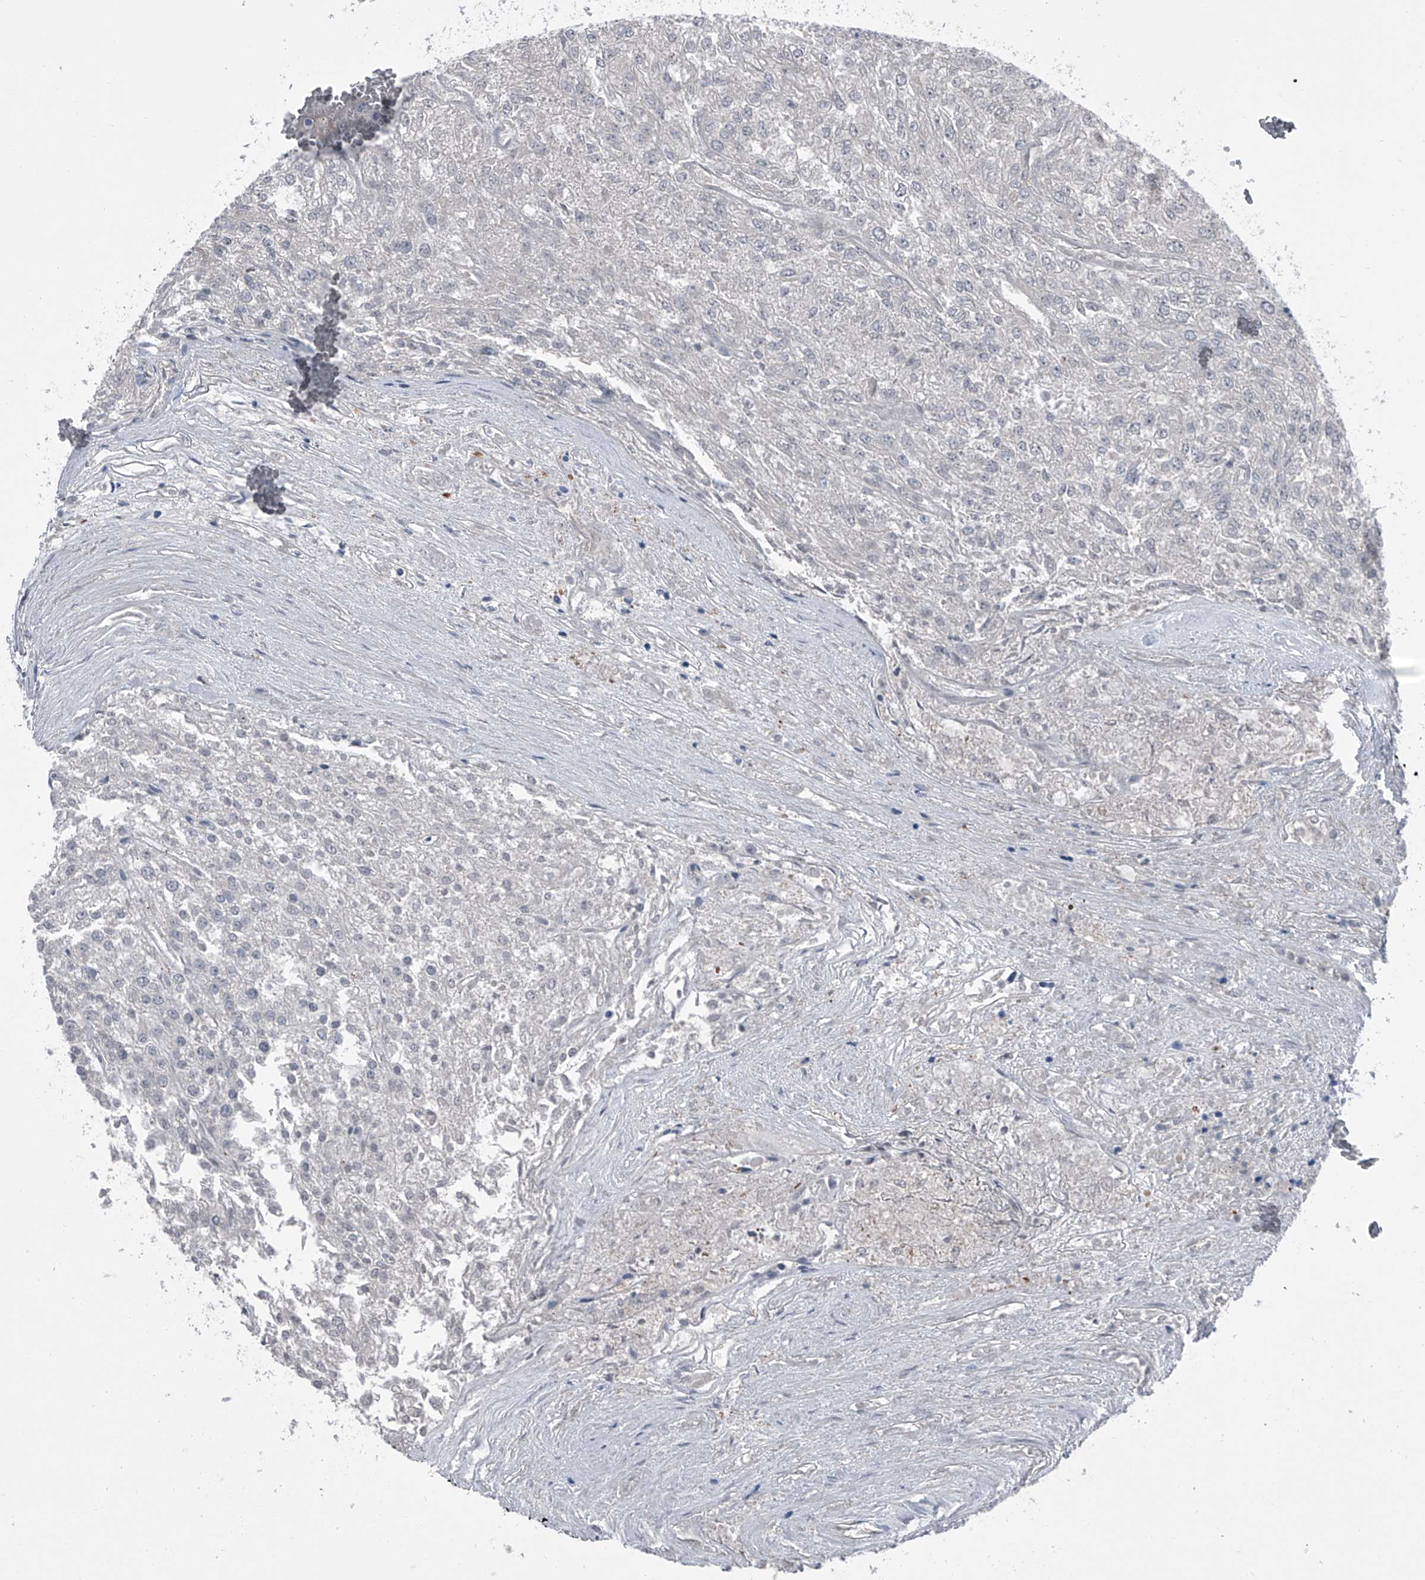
{"staining": {"intensity": "negative", "quantity": "none", "location": "none"}, "tissue": "renal cancer", "cell_type": "Tumor cells", "image_type": "cancer", "snomed": [{"axis": "morphology", "description": "Adenocarcinoma, NOS"}, {"axis": "topography", "description": "Kidney"}], "caption": "This is a histopathology image of immunohistochemistry (IHC) staining of renal adenocarcinoma, which shows no staining in tumor cells.", "gene": "ELK4", "patient": {"sex": "female", "age": 54}}